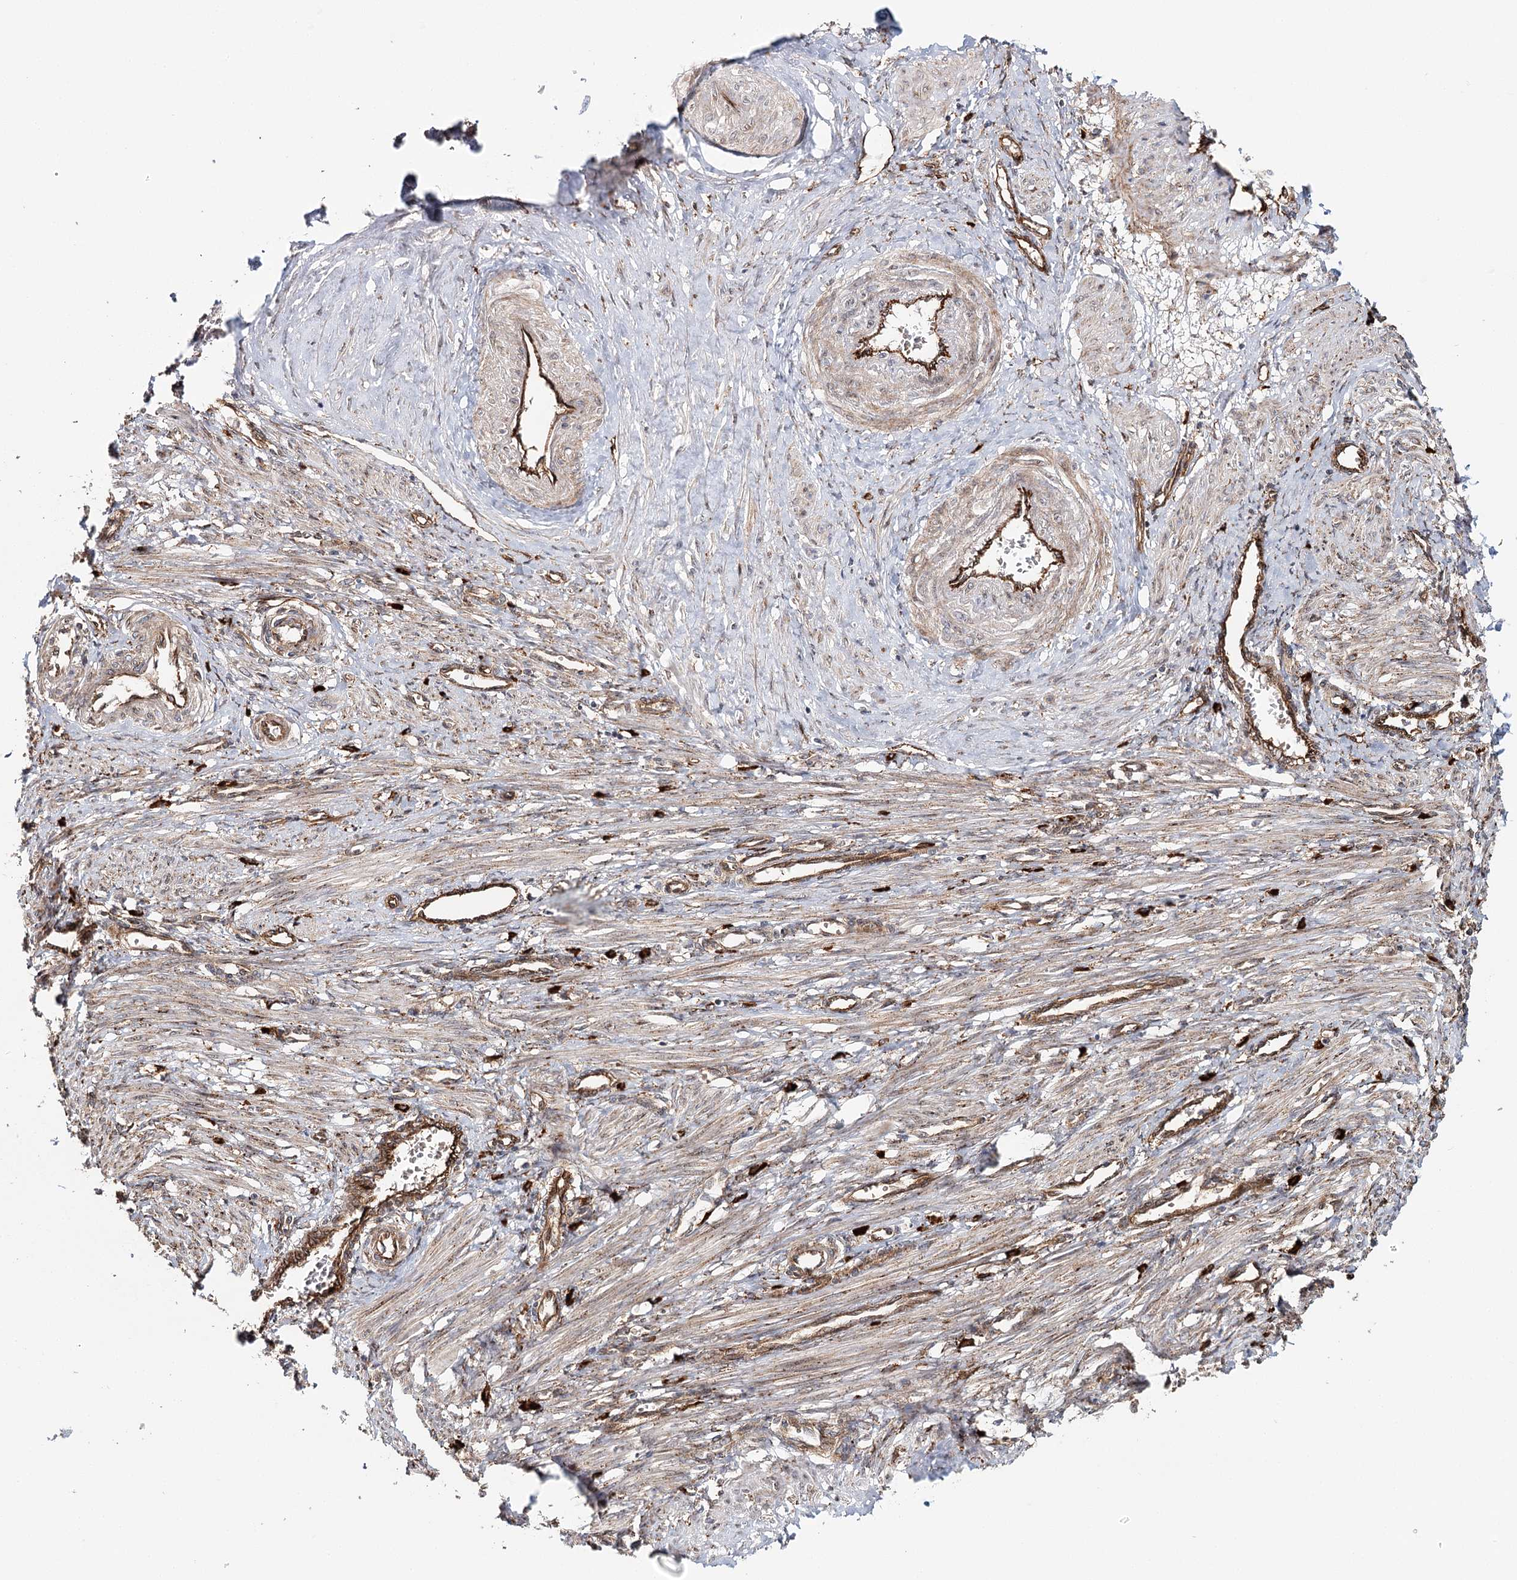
{"staining": {"intensity": "strong", "quantity": "25%-75%", "location": "cytoplasmic/membranous"}, "tissue": "smooth muscle", "cell_type": "Smooth muscle cells", "image_type": "normal", "snomed": [{"axis": "morphology", "description": "Normal tissue, NOS"}, {"axis": "topography", "description": "Endometrium"}], "caption": "High-magnification brightfield microscopy of benign smooth muscle stained with DAB (3,3'-diaminobenzidine) (brown) and counterstained with hematoxylin (blue). smooth muscle cells exhibit strong cytoplasmic/membranous positivity is present in about25%-75% of cells.", "gene": "MKNK1", "patient": {"sex": "female", "age": 33}}